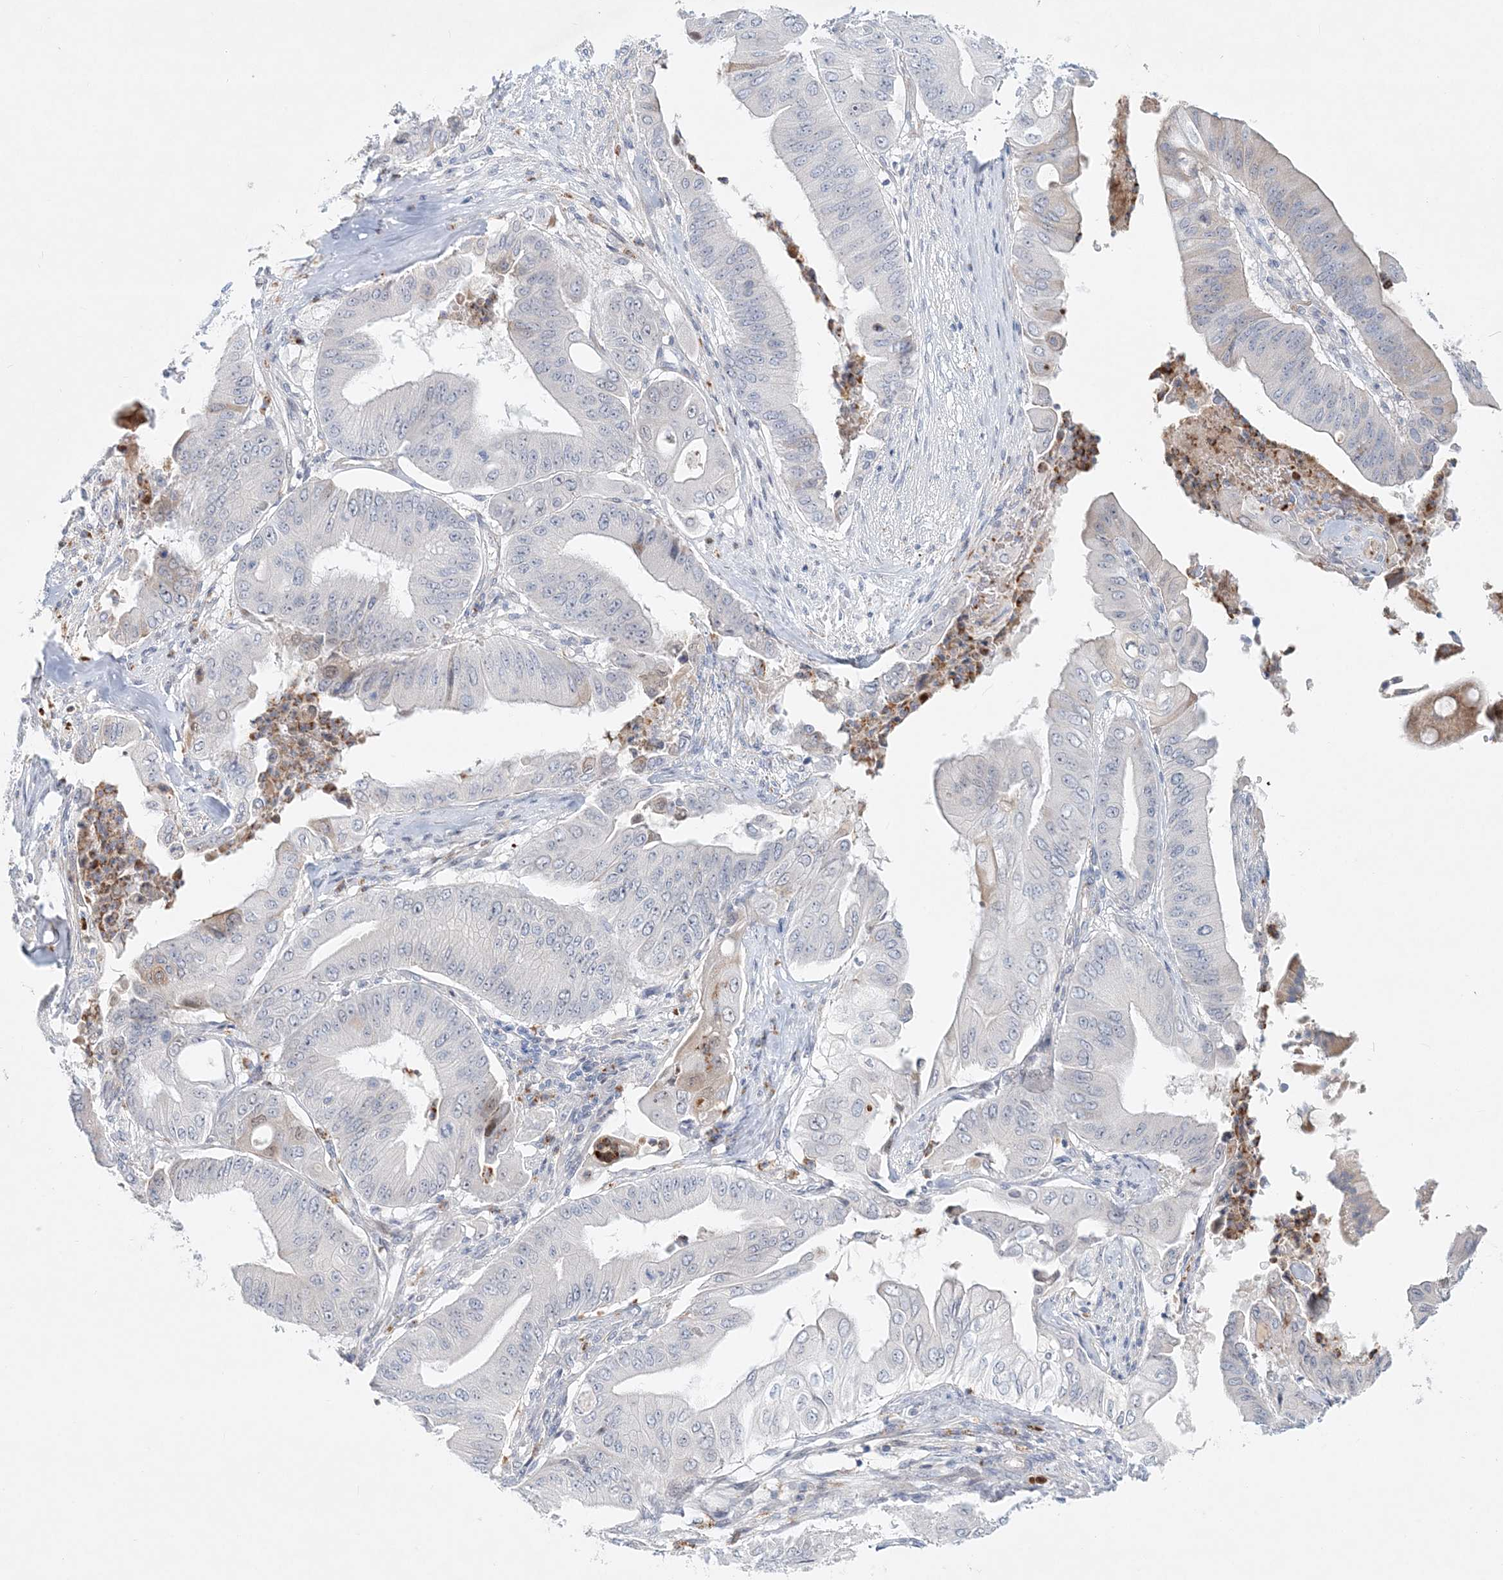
{"staining": {"intensity": "negative", "quantity": "none", "location": "none"}, "tissue": "pancreatic cancer", "cell_type": "Tumor cells", "image_type": "cancer", "snomed": [{"axis": "morphology", "description": "Adenocarcinoma, NOS"}, {"axis": "topography", "description": "Pancreas"}], "caption": "Adenocarcinoma (pancreatic) was stained to show a protein in brown. There is no significant positivity in tumor cells.", "gene": "DNAH5", "patient": {"sex": "female", "age": 77}}